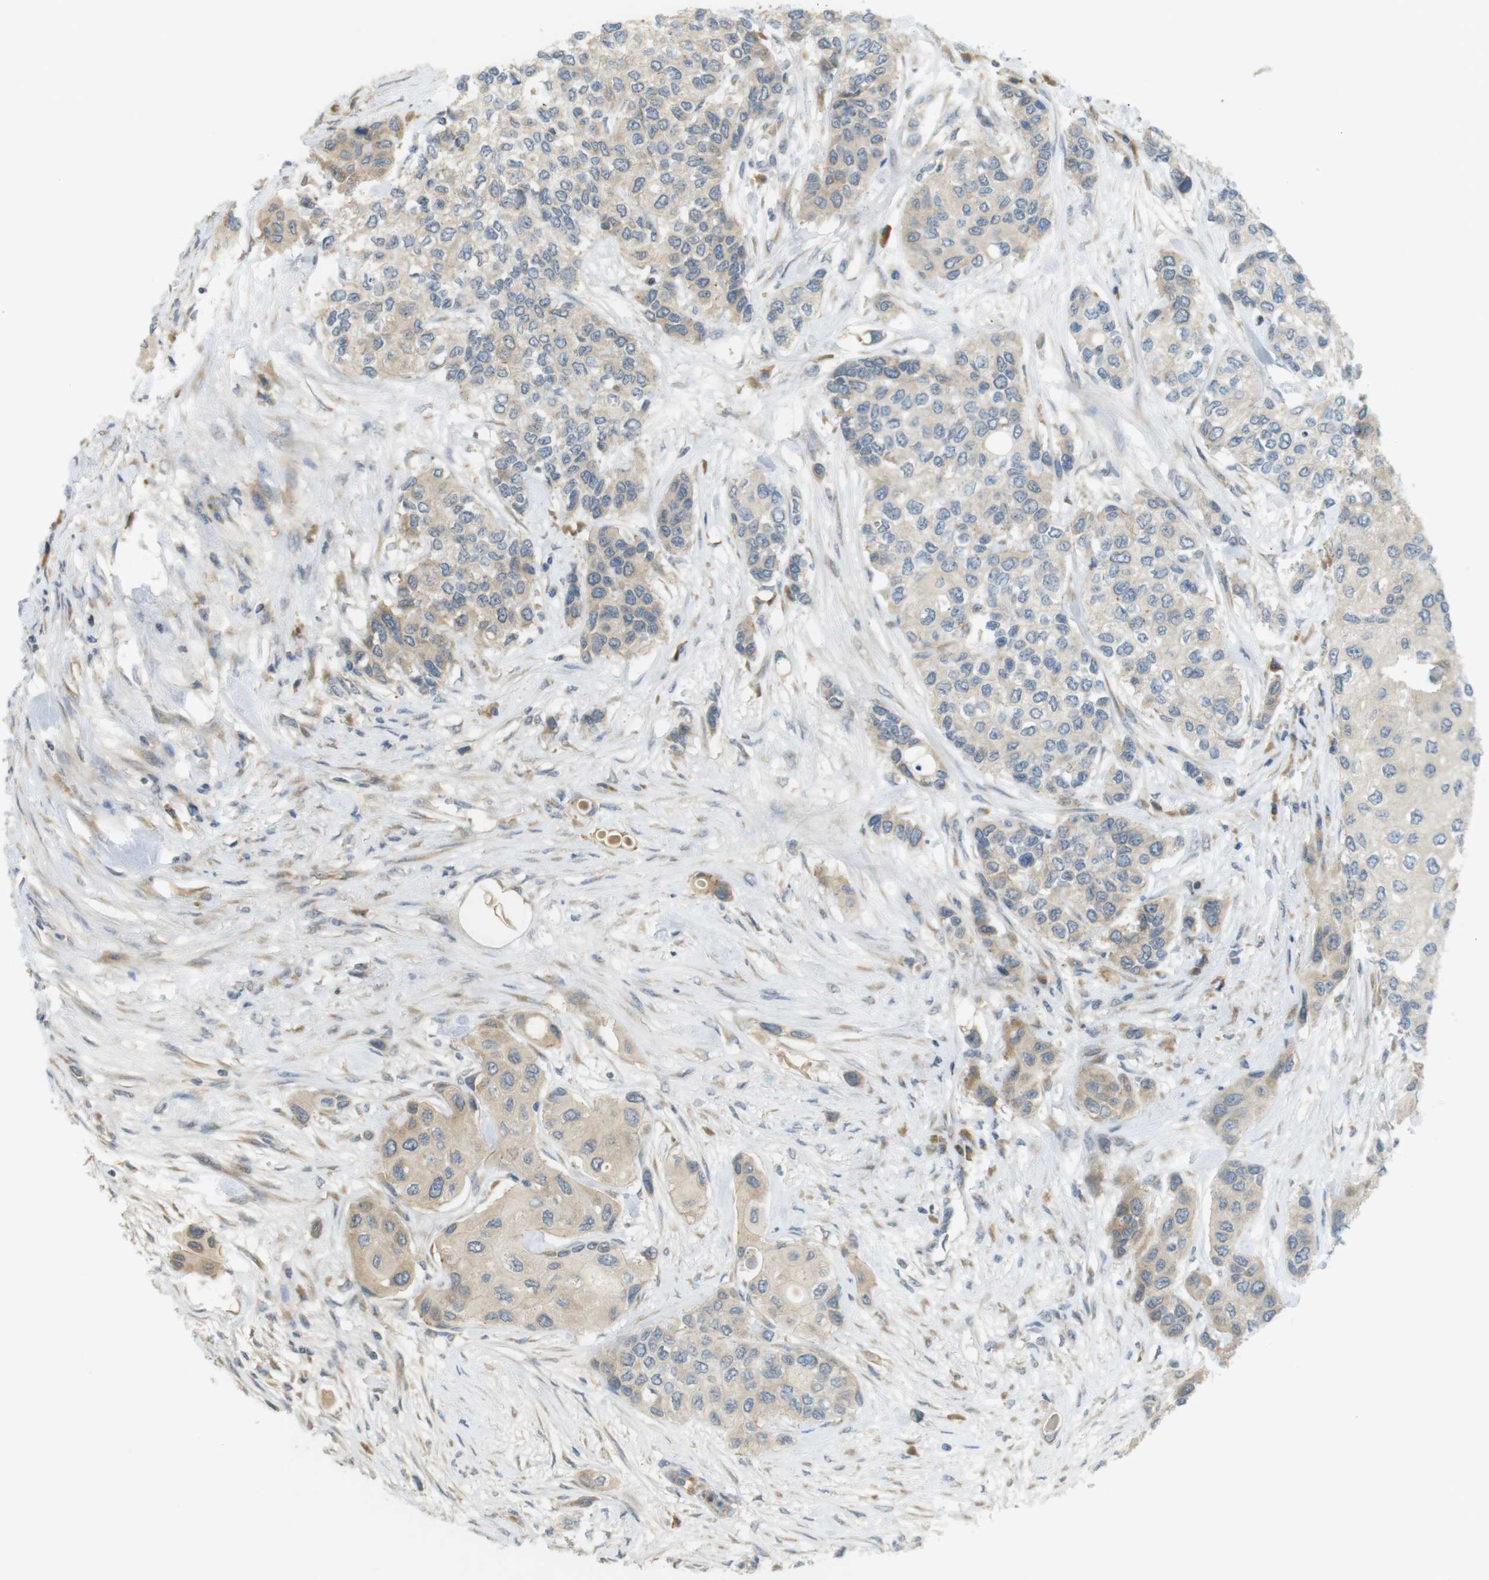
{"staining": {"intensity": "weak", "quantity": "<25%", "location": "cytoplasmic/membranous"}, "tissue": "urothelial cancer", "cell_type": "Tumor cells", "image_type": "cancer", "snomed": [{"axis": "morphology", "description": "Urothelial carcinoma, High grade"}, {"axis": "topography", "description": "Urinary bladder"}], "caption": "High power microscopy image of an IHC micrograph of urothelial cancer, revealing no significant expression in tumor cells.", "gene": "CLRN3", "patient": {"sex": "female", "age": 56}}